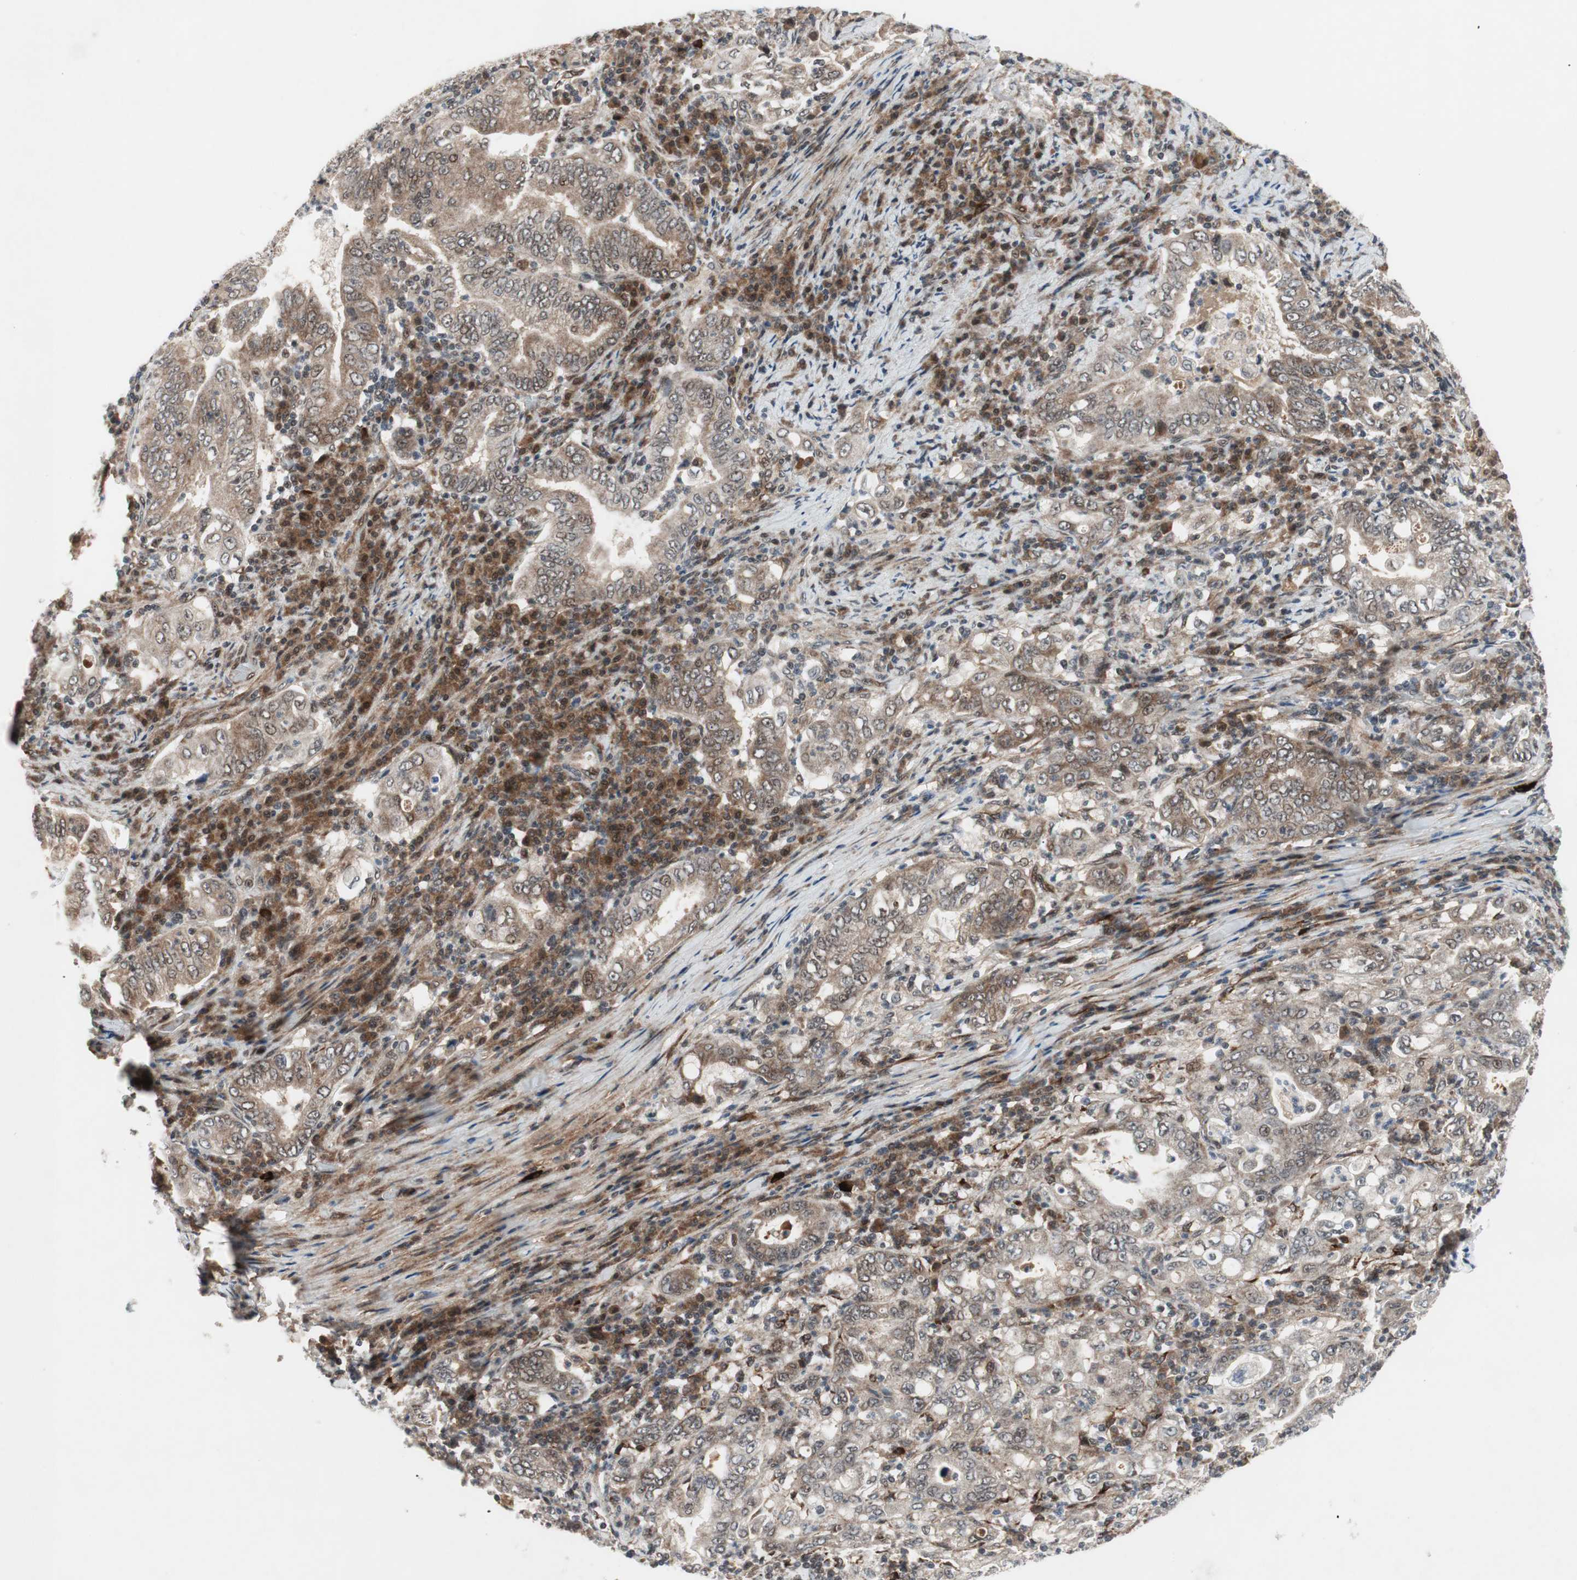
{"staining": {"intensity": "weak", "quantity": ">75%", "location": "cytoplasmic/membranous"}, "tissue": "stomach cancer", "cell_type": "Tumor cells", "image_type": "cancer", "snomed": [{"axis": "morphology", "description": "Normal tissue, NOS"}, {"axis": "morphology", "description": "Adenocarcinoma, NOS"}, {"axis": "topography", "description": "Esophagus"}, {"axis": "topography", "description": "Stomach, upper"}, {"axis": "topography", "description": "Peripheral nerve tissue"}], "caption": "Stomach cancer stained with a brown dye shows weak cytoplasmic/membranous positive expression in about >75% of tumor cells.", "gene": "TCF12", "patient": {"sex": "male", "age": 62}}